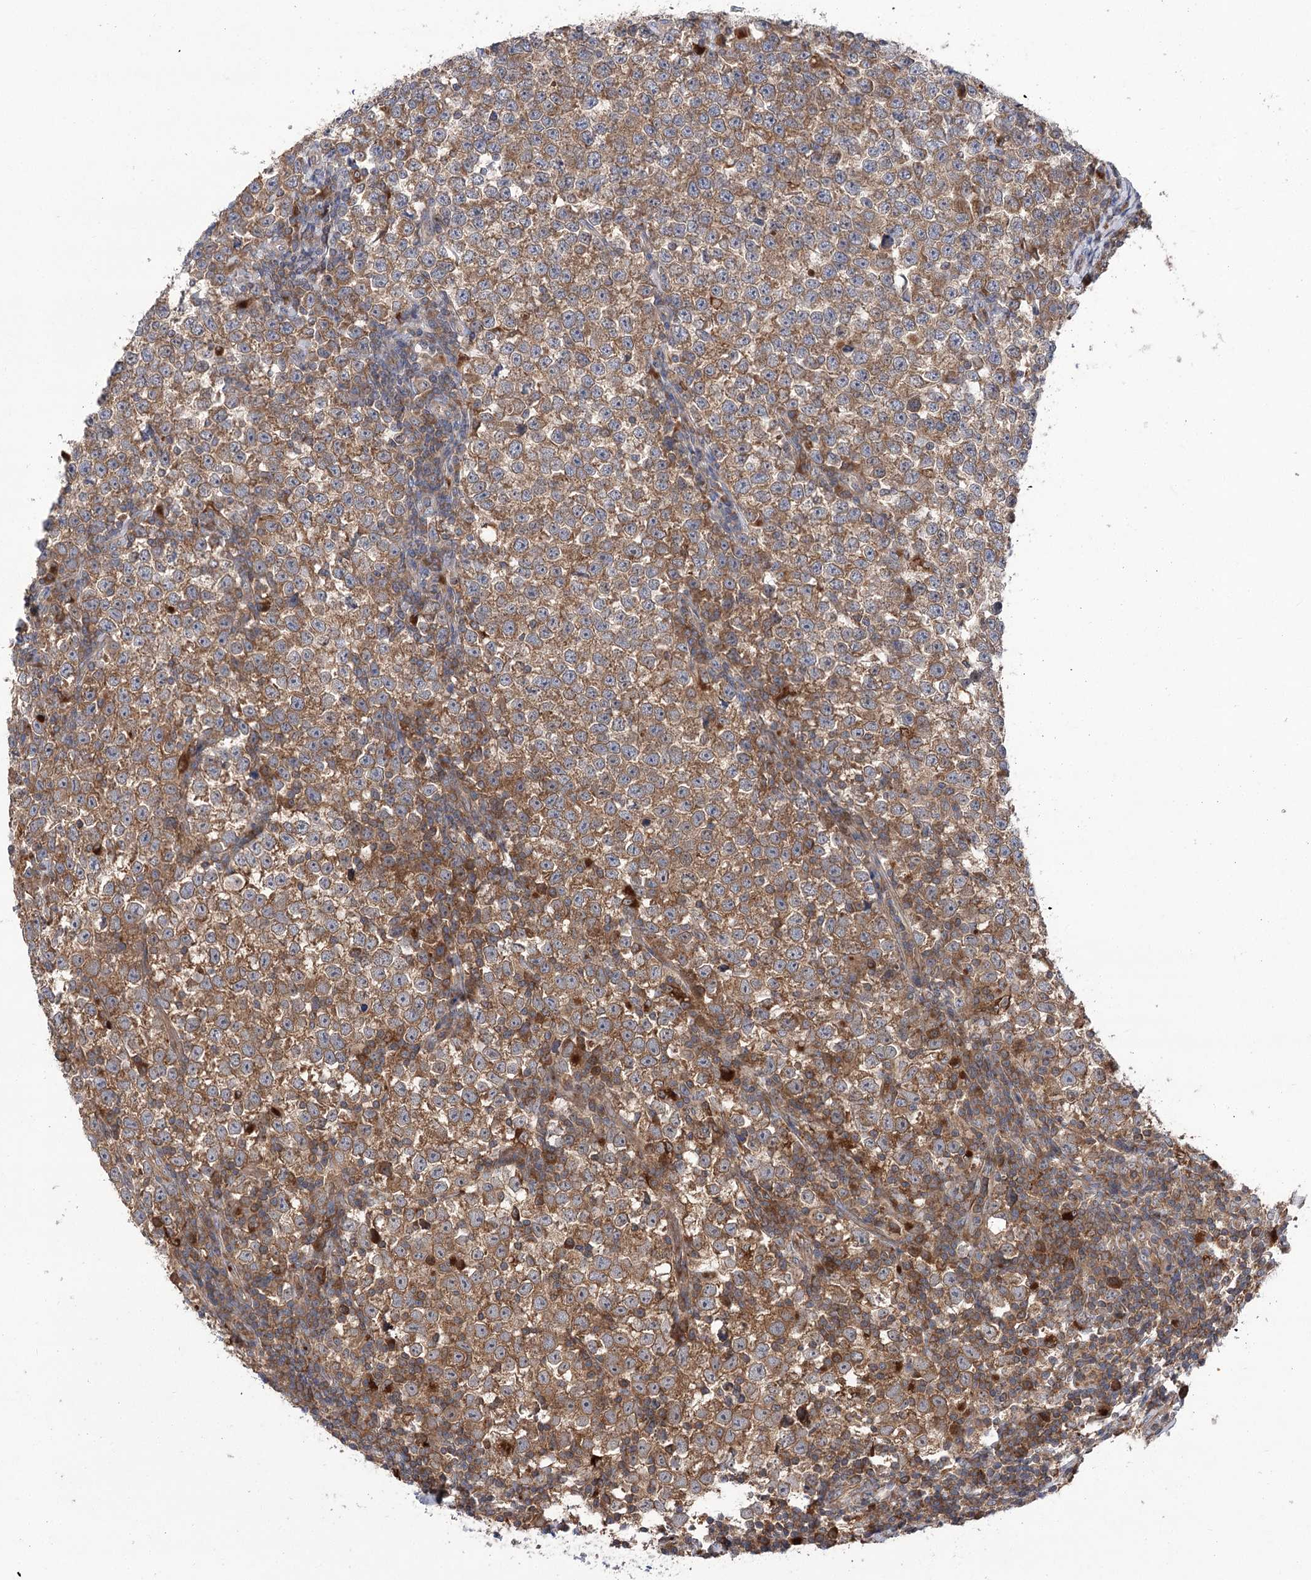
{"staining": {"intensity": "moderate", "quantity": ">75%", "location": "cytoplasmic/membranous"}, "tissue": "testis cancer", "cell_type": "Tumor cells", "image_type": "cancer", "snomed": [{"axis": "morphology", "description": "Normal tissue, NOS"}, {"axis": "morphology", "description": "Seminoma, NOS"}, {"axis": "topography", "description": "Testis"}], "caption": "Moderate cytoplasmic/membranous protein staining is identified in approximately >75% of tumor cells in testis seminoma. (Stains: DAB (3,3'-diaminobenzidine) in brown, nuclei in blue, Microscopy: brightfield microscopy at high magnification).", "gene": "VPS37B", "patient": {"sex": "male", "age": 43}}